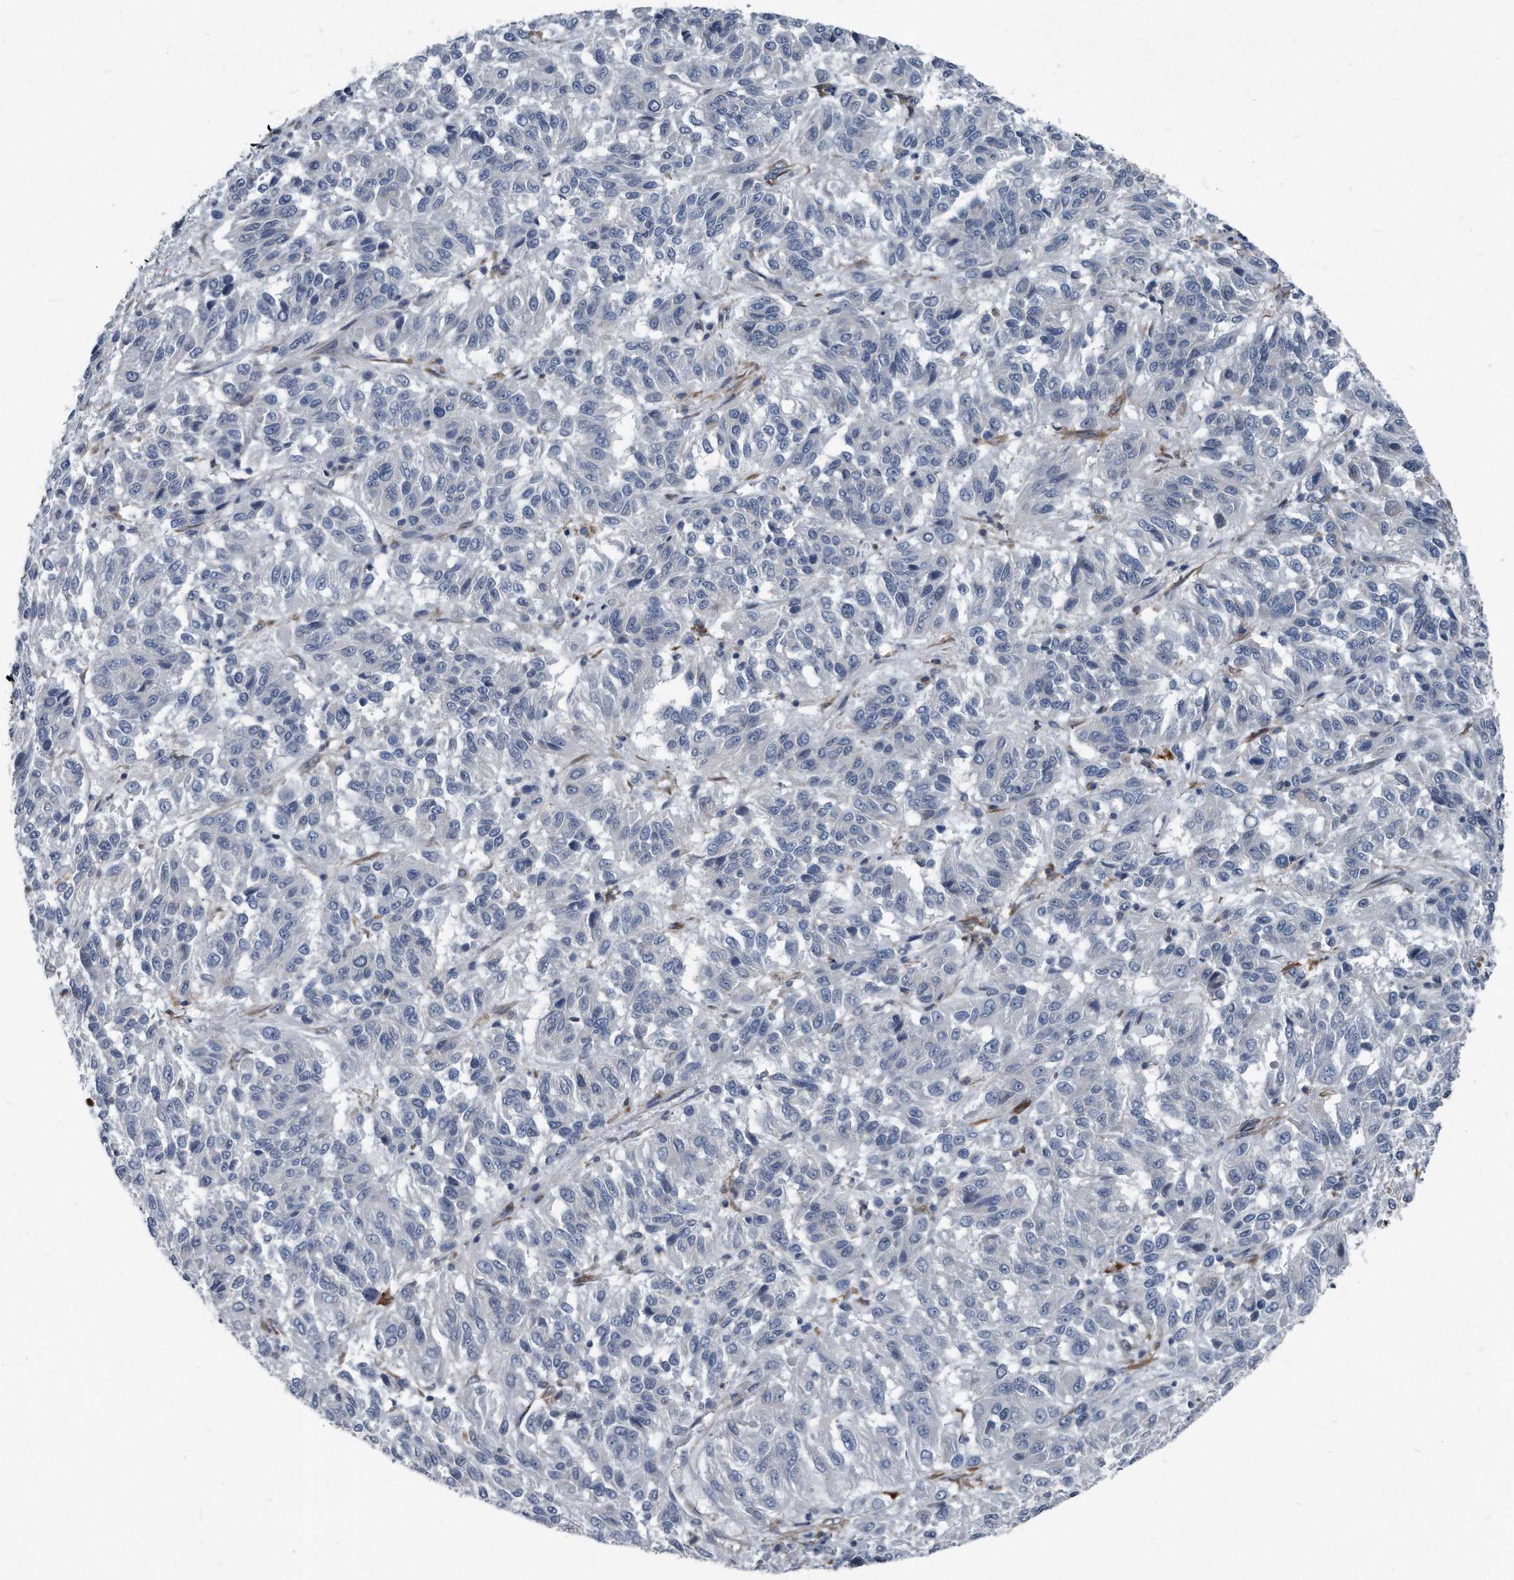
{"staining": {"intensity": "negative", "quantity": "none", "location": "none"}, "tissue": "melanoma", "cell_type": "Tumor cells", "image_type": "cancer", "snomed": [{"axis": "morphology", "description": "Malignant melanoma, Metastatic site"}, {"axis": "topography", "description": "Lung"}], "caption": "Tumor cells are negative for protein expression in human malignant melanoma (metastatic site).", "gene": "PLEC", "patient": {"sex": "male", "age": 64}}